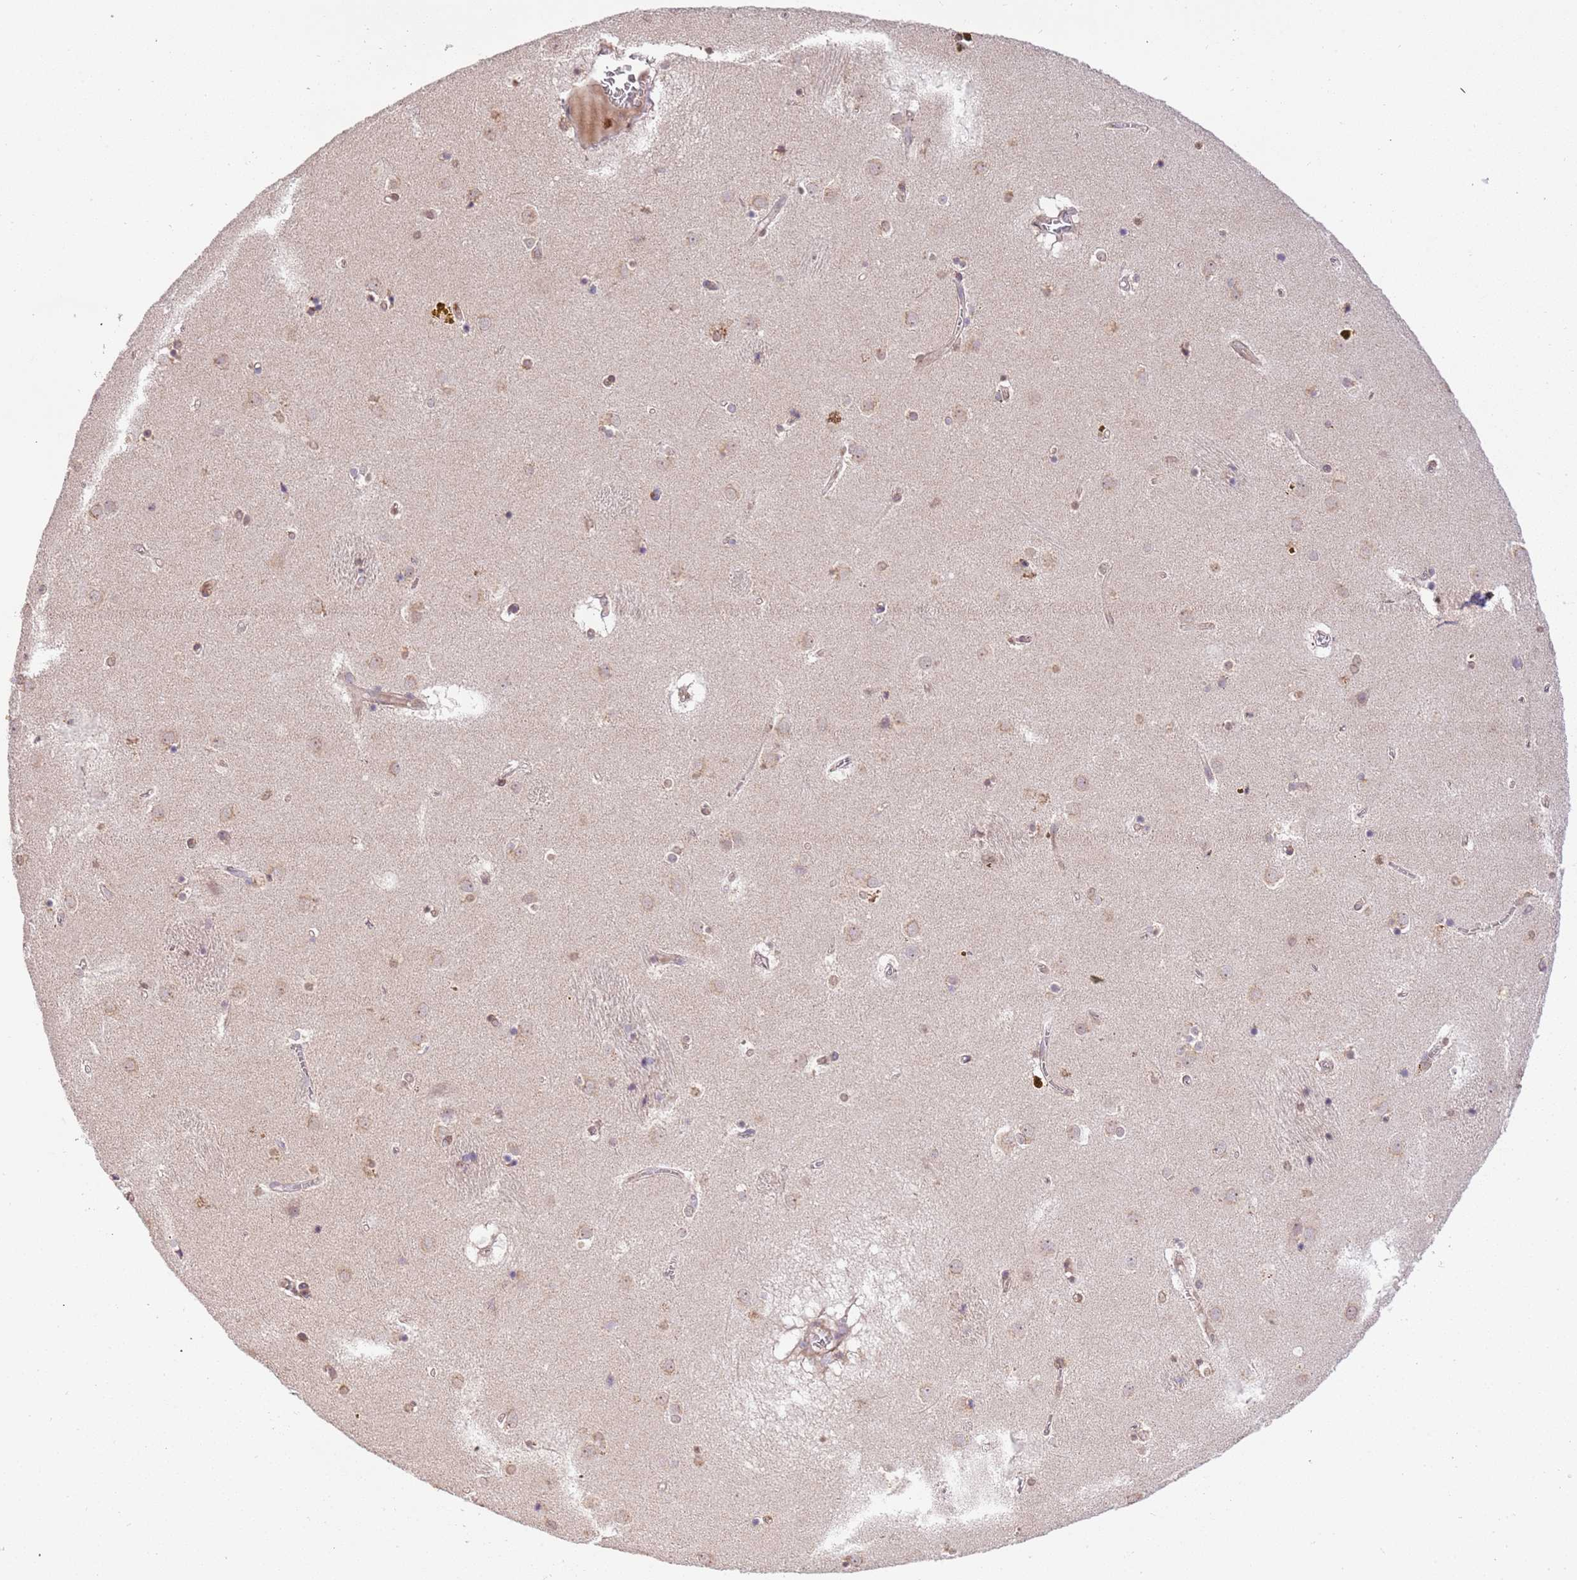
{"staining": {"intensity": "weak", "quantity": "25%-75%", "location": "cytoplasmic/membranous,nuclear"}, "tissue": "caudate", "cell_type": "Glial cells", "image_type": "normal", "snomed": [{"axis": "morphology", "description": "Normal tissue, NOS"}, {"axis": "topography", "description": "Lateral ventricle wall"}], "caption": "A brown stain highlights weak cytoplasmic/membranous,nuclear positivity of a protein in glial cells of unremarkable human caudate.", "gene": "SLC16A4", "patient": {"sex": "male", "age": 70}}